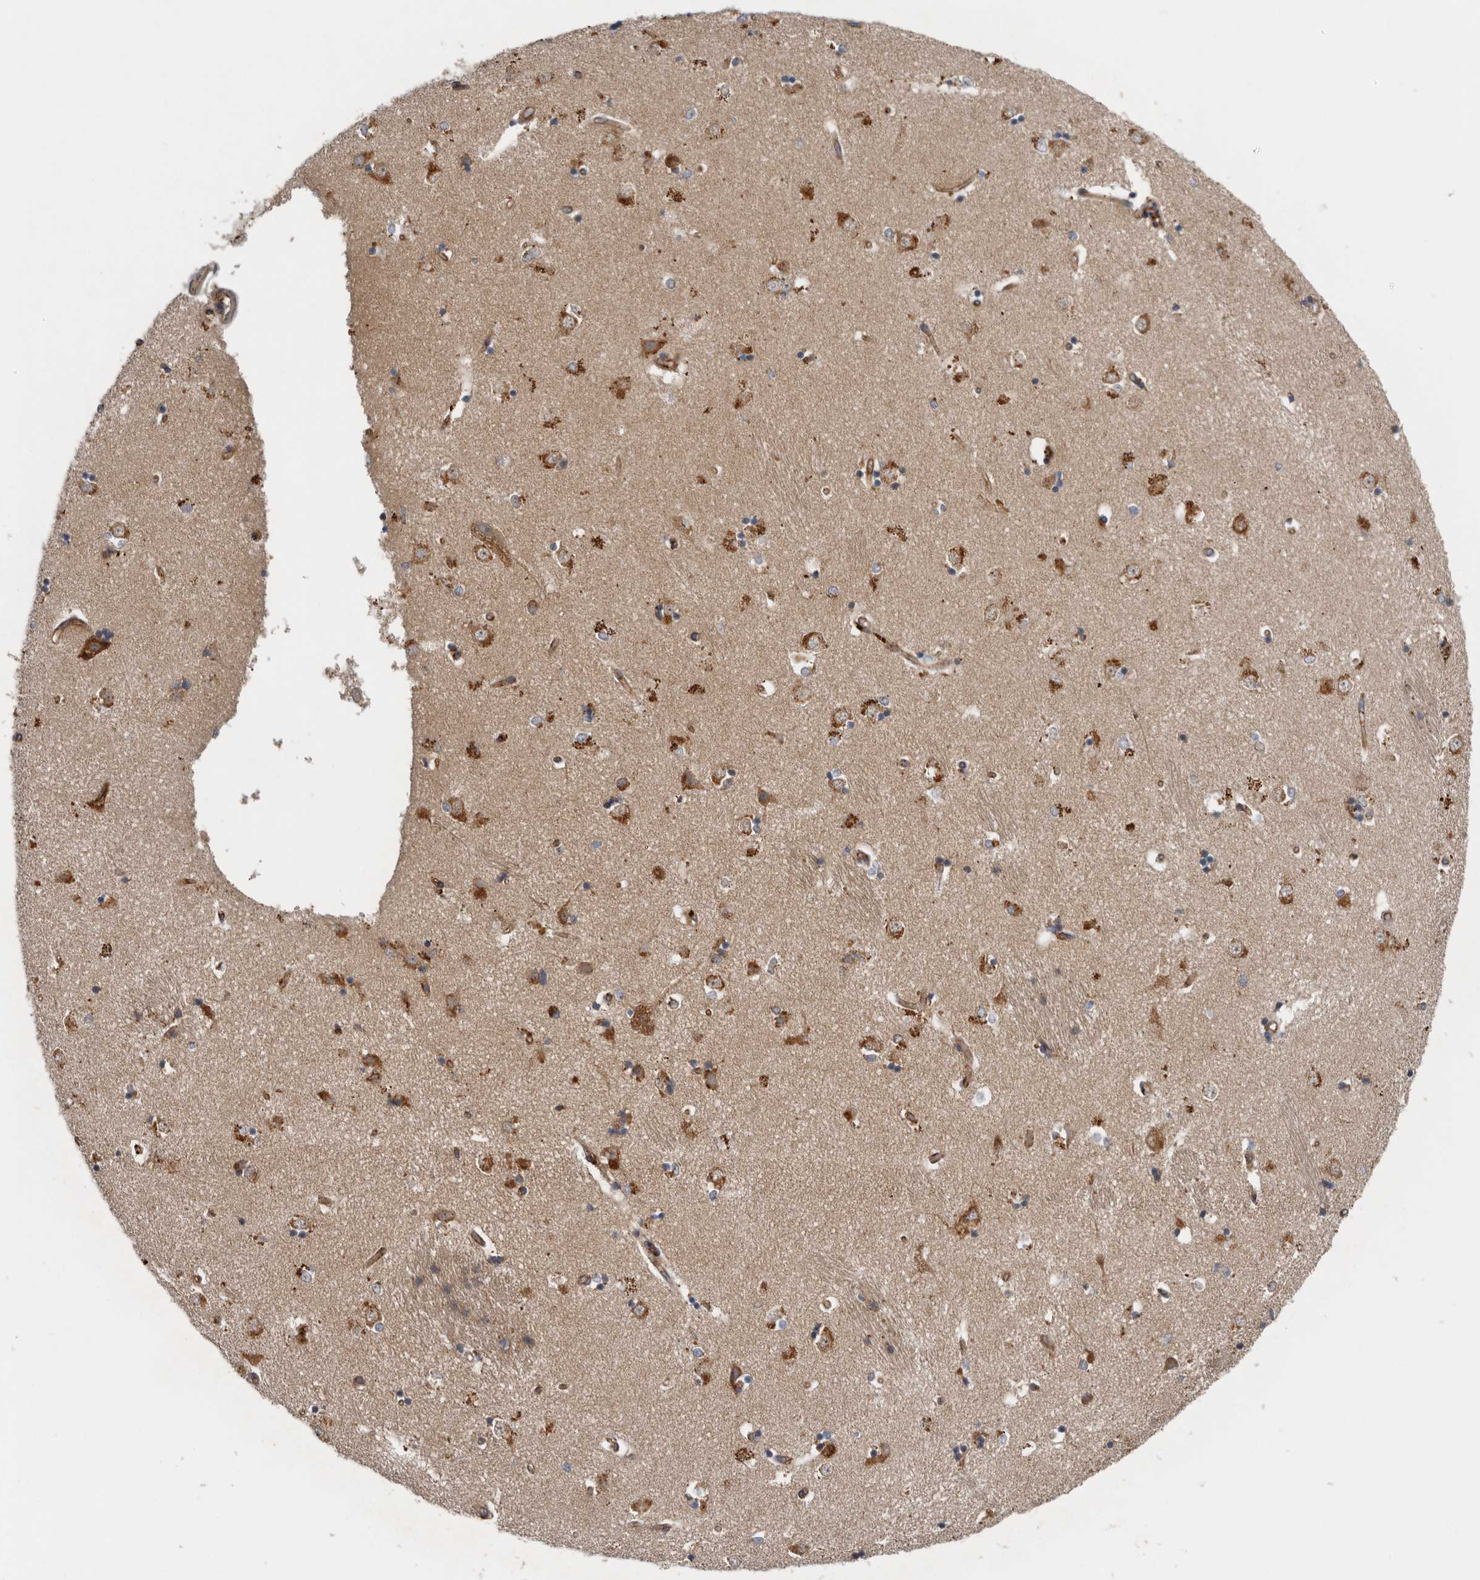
{"staining": {"intensity": "moderate", "quantity": "<25%", "location": "cytoplasmic/membranous"}, "tissue": "caudate", "cell_type": "Glial cells", "image_type": "normal", "snomed": [{"axis": "morphology", "description": "Normal tissue, NOS"}, {"axis": "topography", "description": "Lateral ventricle wall"}], "caption": "Immunohistochemical staining of benign human caudate demonstrates moderate cytoplasmic/membranous protein staining in about <25% of glial cells.", "gene": "LUZP1", "patient": {"sex": "male", "age": 45}}